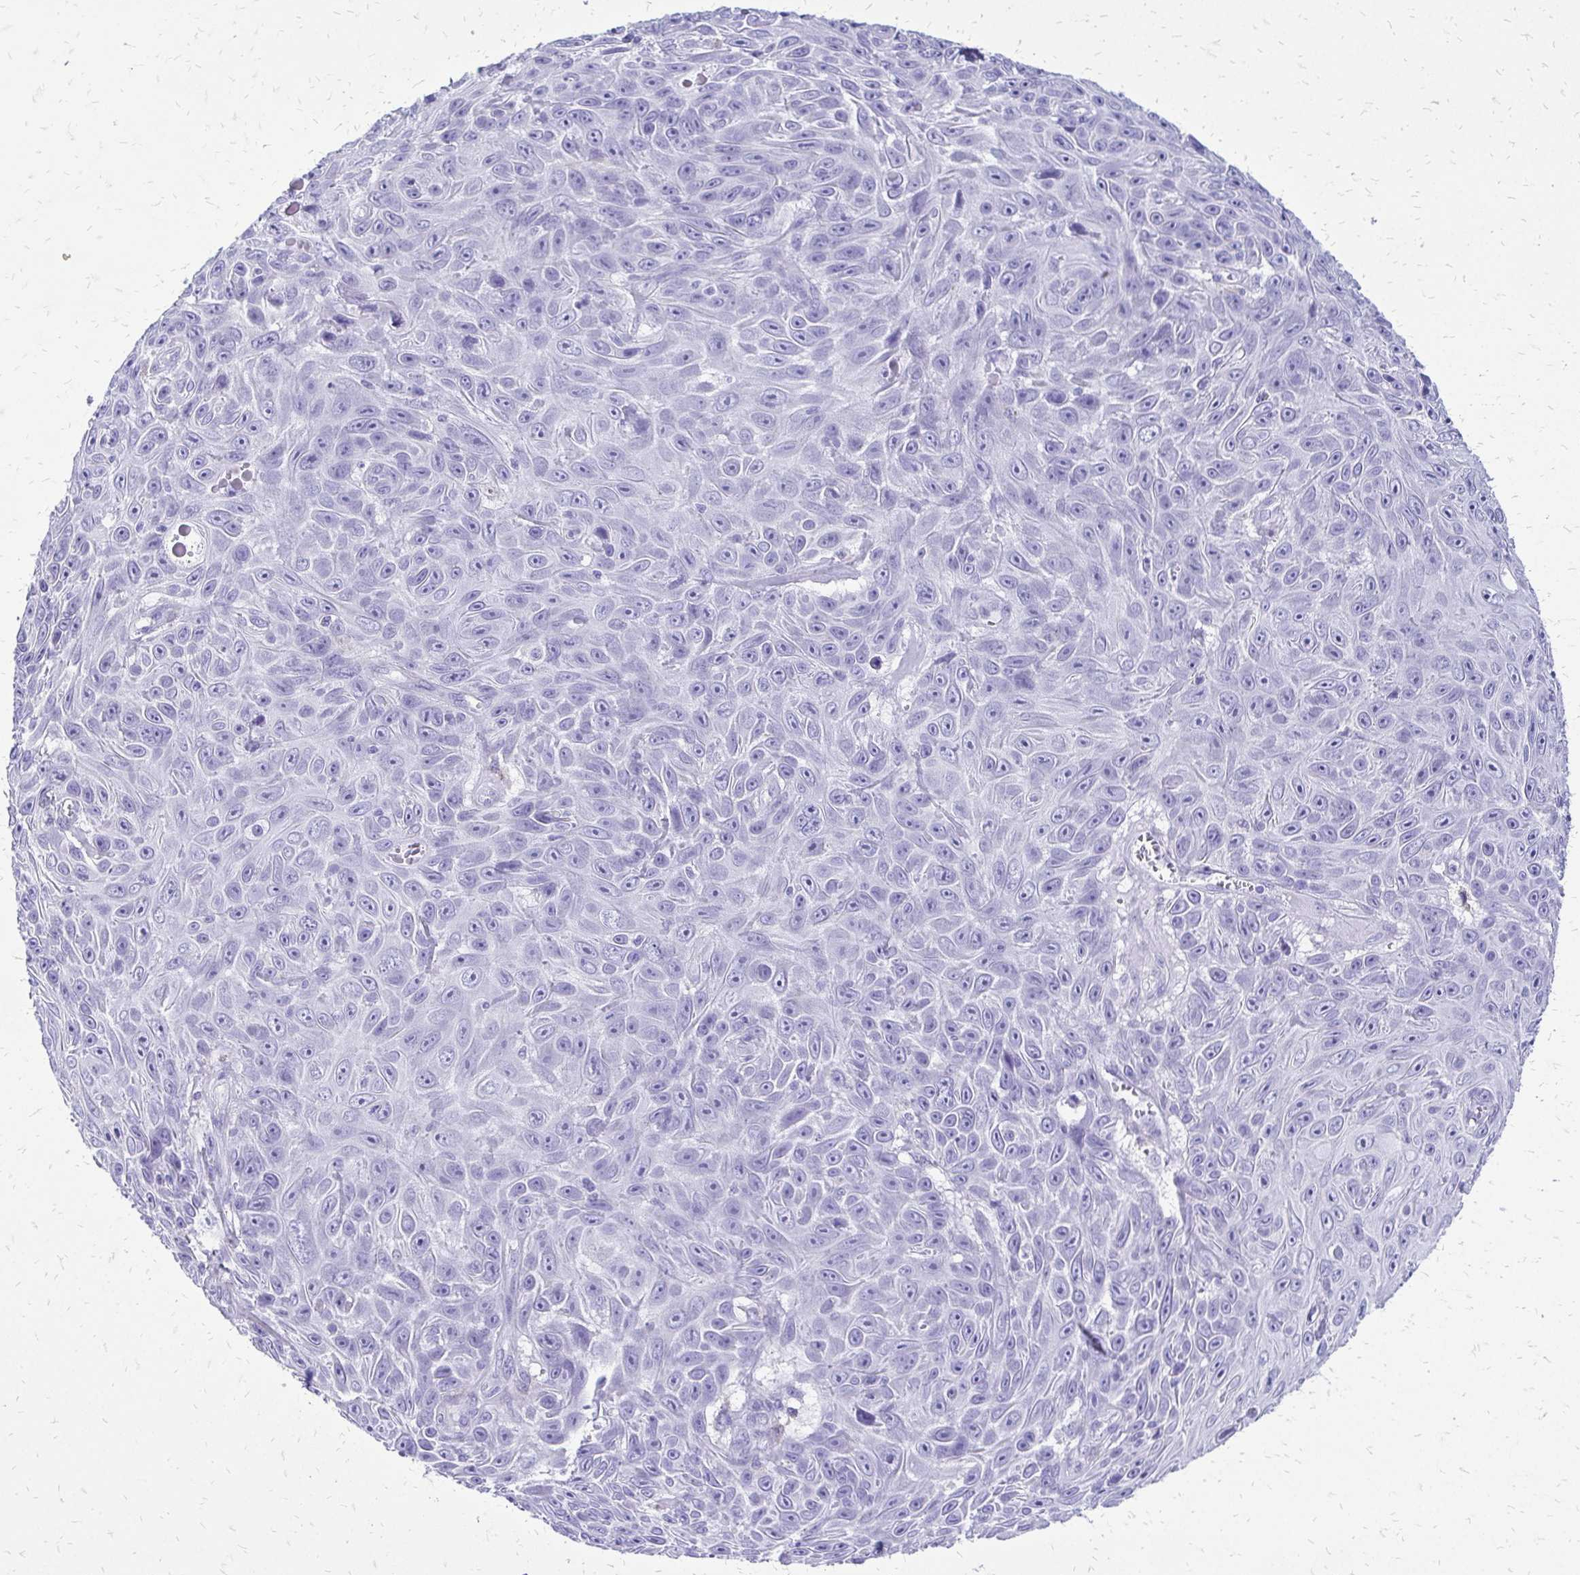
{"staining": {"intensity": "negative", "quantity": "none", "location": "none"}, "tissue": "skin cancer", "cell_type": "Tumor cells", "image_type": "cancer", "snomed": [{"axis": "morphology", "description": "Squamous cell carcinoma, NOS"}, {"axis": "topography", "description": "Skin"}], "caption": "Tumor cells are negative for brown protein staining in skin cancer.", "gene": "SLC32A1", "patient": {"sex": "male", "age": 82}}